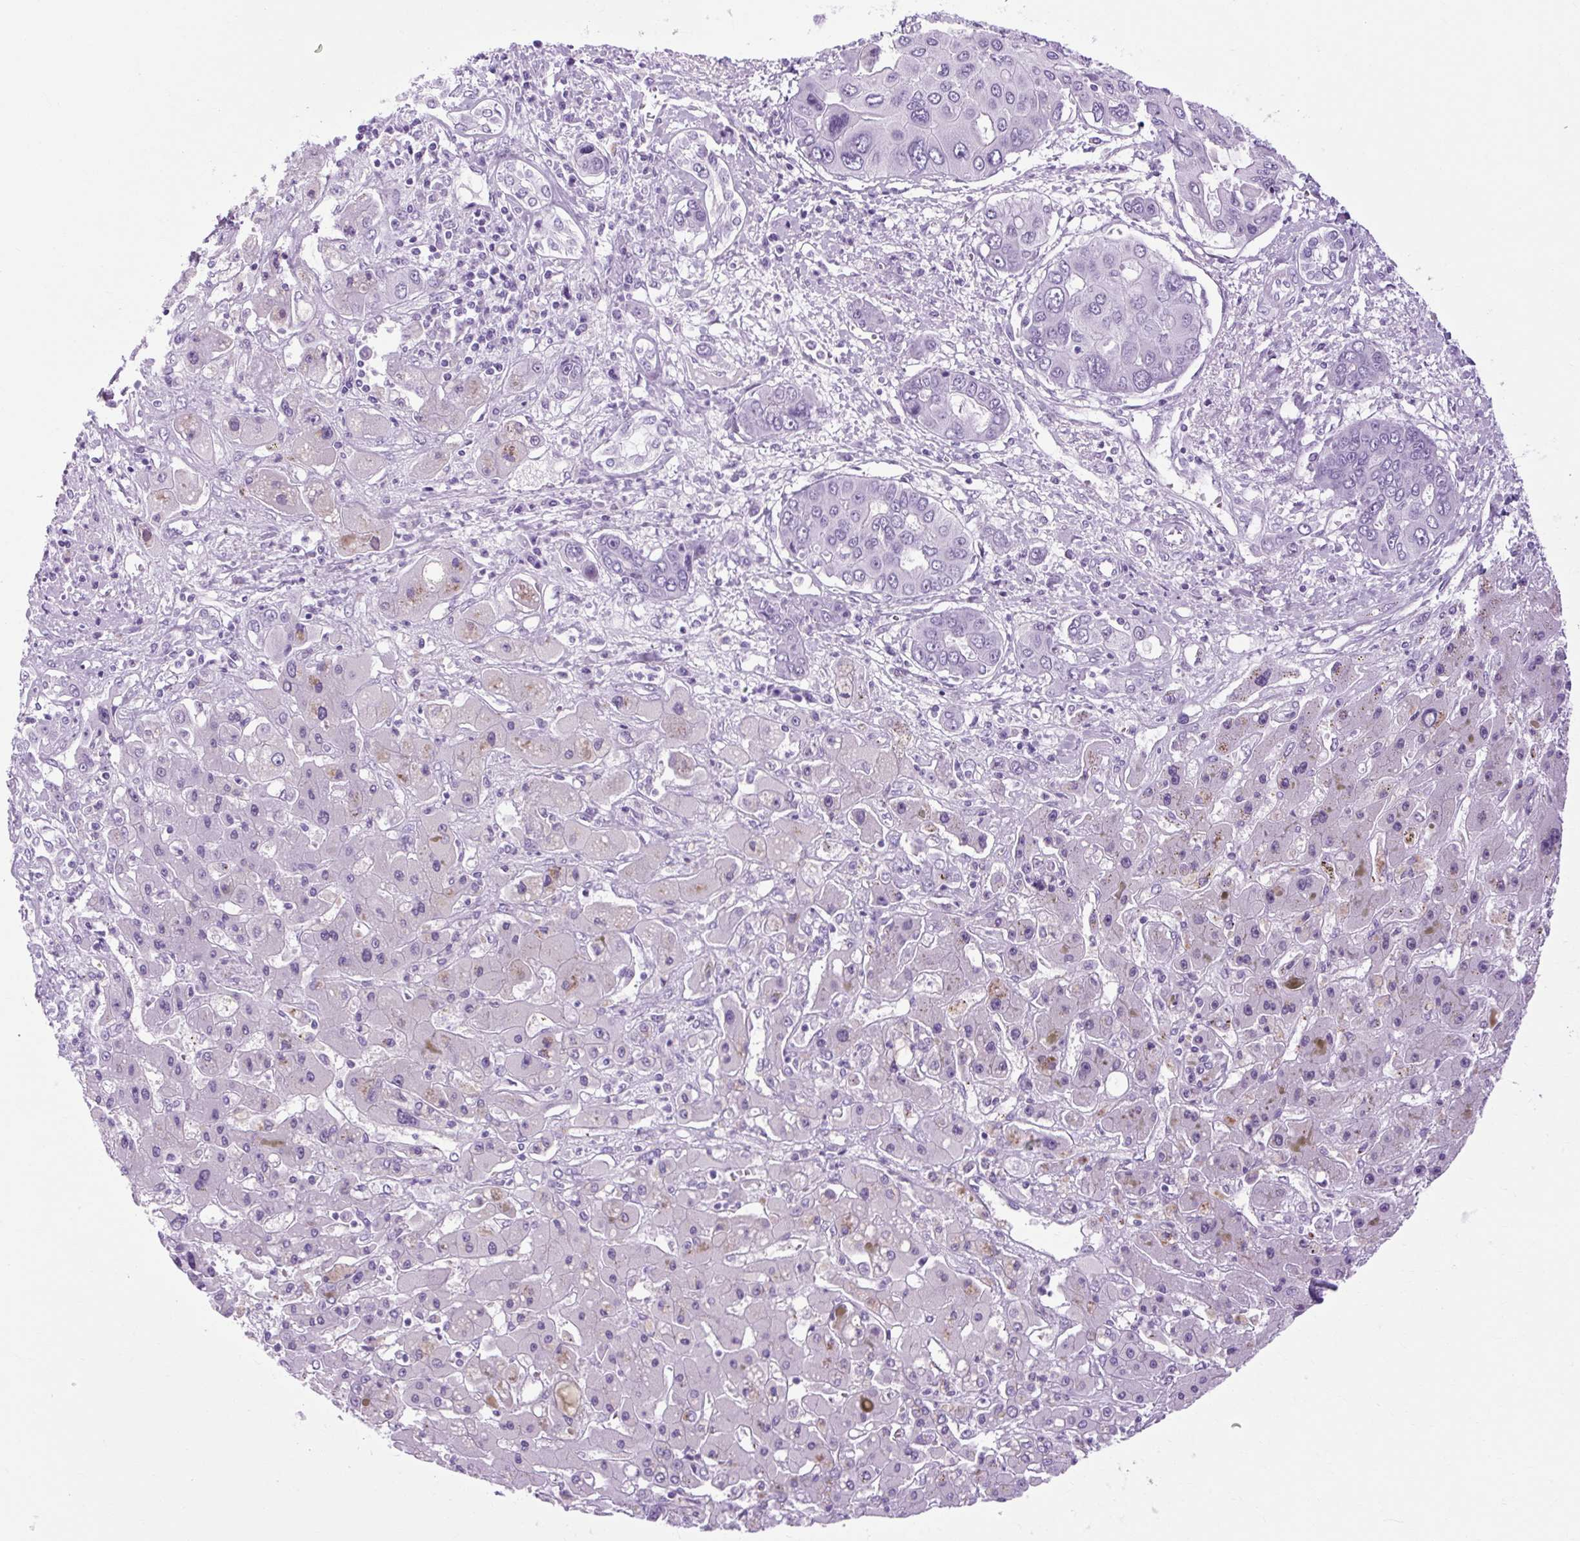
{"staining": {"intensity": "negative", "quantity": "none", "location": "none"}, "tissue": "liver cancer", "cell_type": "Tumor cells", "image_type": "cancer", "snomed": [{"axis": "morphology", "description": "Cholangiocarcinoma"}, {"axis": "topography", "description": "Liver"}], "caption": "The immunohistochemistry histopathology image has no significant expression in tumor cells of cholangiocarcinoma (liver) tissue.", "gene": "OOEP", "patient": {"sex": "male", "age": 67}}